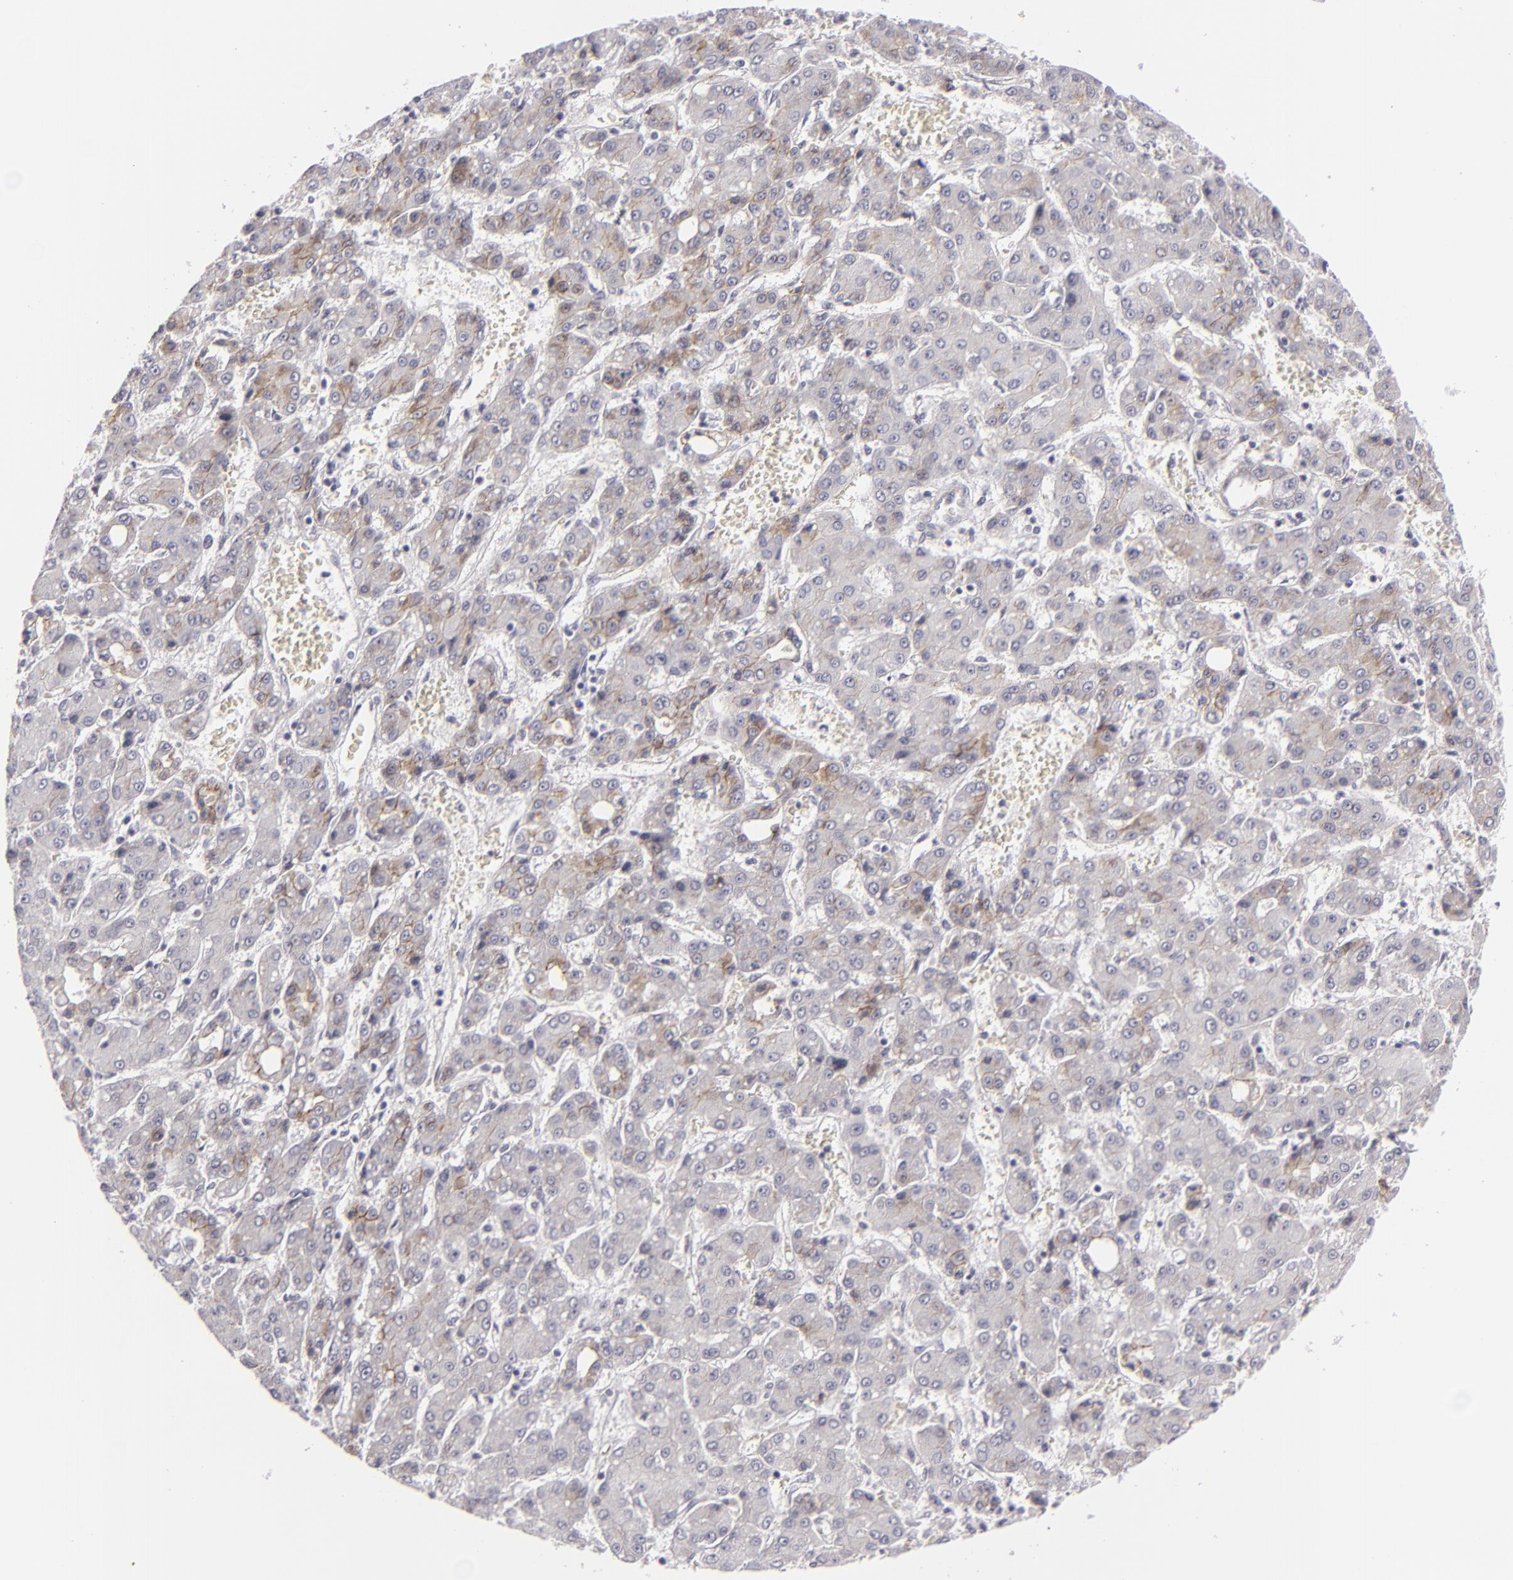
{"staining": {"intensity": "weak", "quantity": "<25%", "location": "cytoplasmic/membranous"}, "tissue": "liver cancer", "cell_type": "Tumor cells", "image_type": "cancer", "snomed": [{"axis": "morphology", "description": "Carcinoma, Hepatocellular, NOS"}, {"axis": "topography", "description": "Liver"}], "caption": "Immunohistochemistry (IHC) of human liver cancer (hepatocellular carcinoma) shows no staining in tumor cells.", "gene": "JUP", "patient": {"sex": "male", "age": 69}}